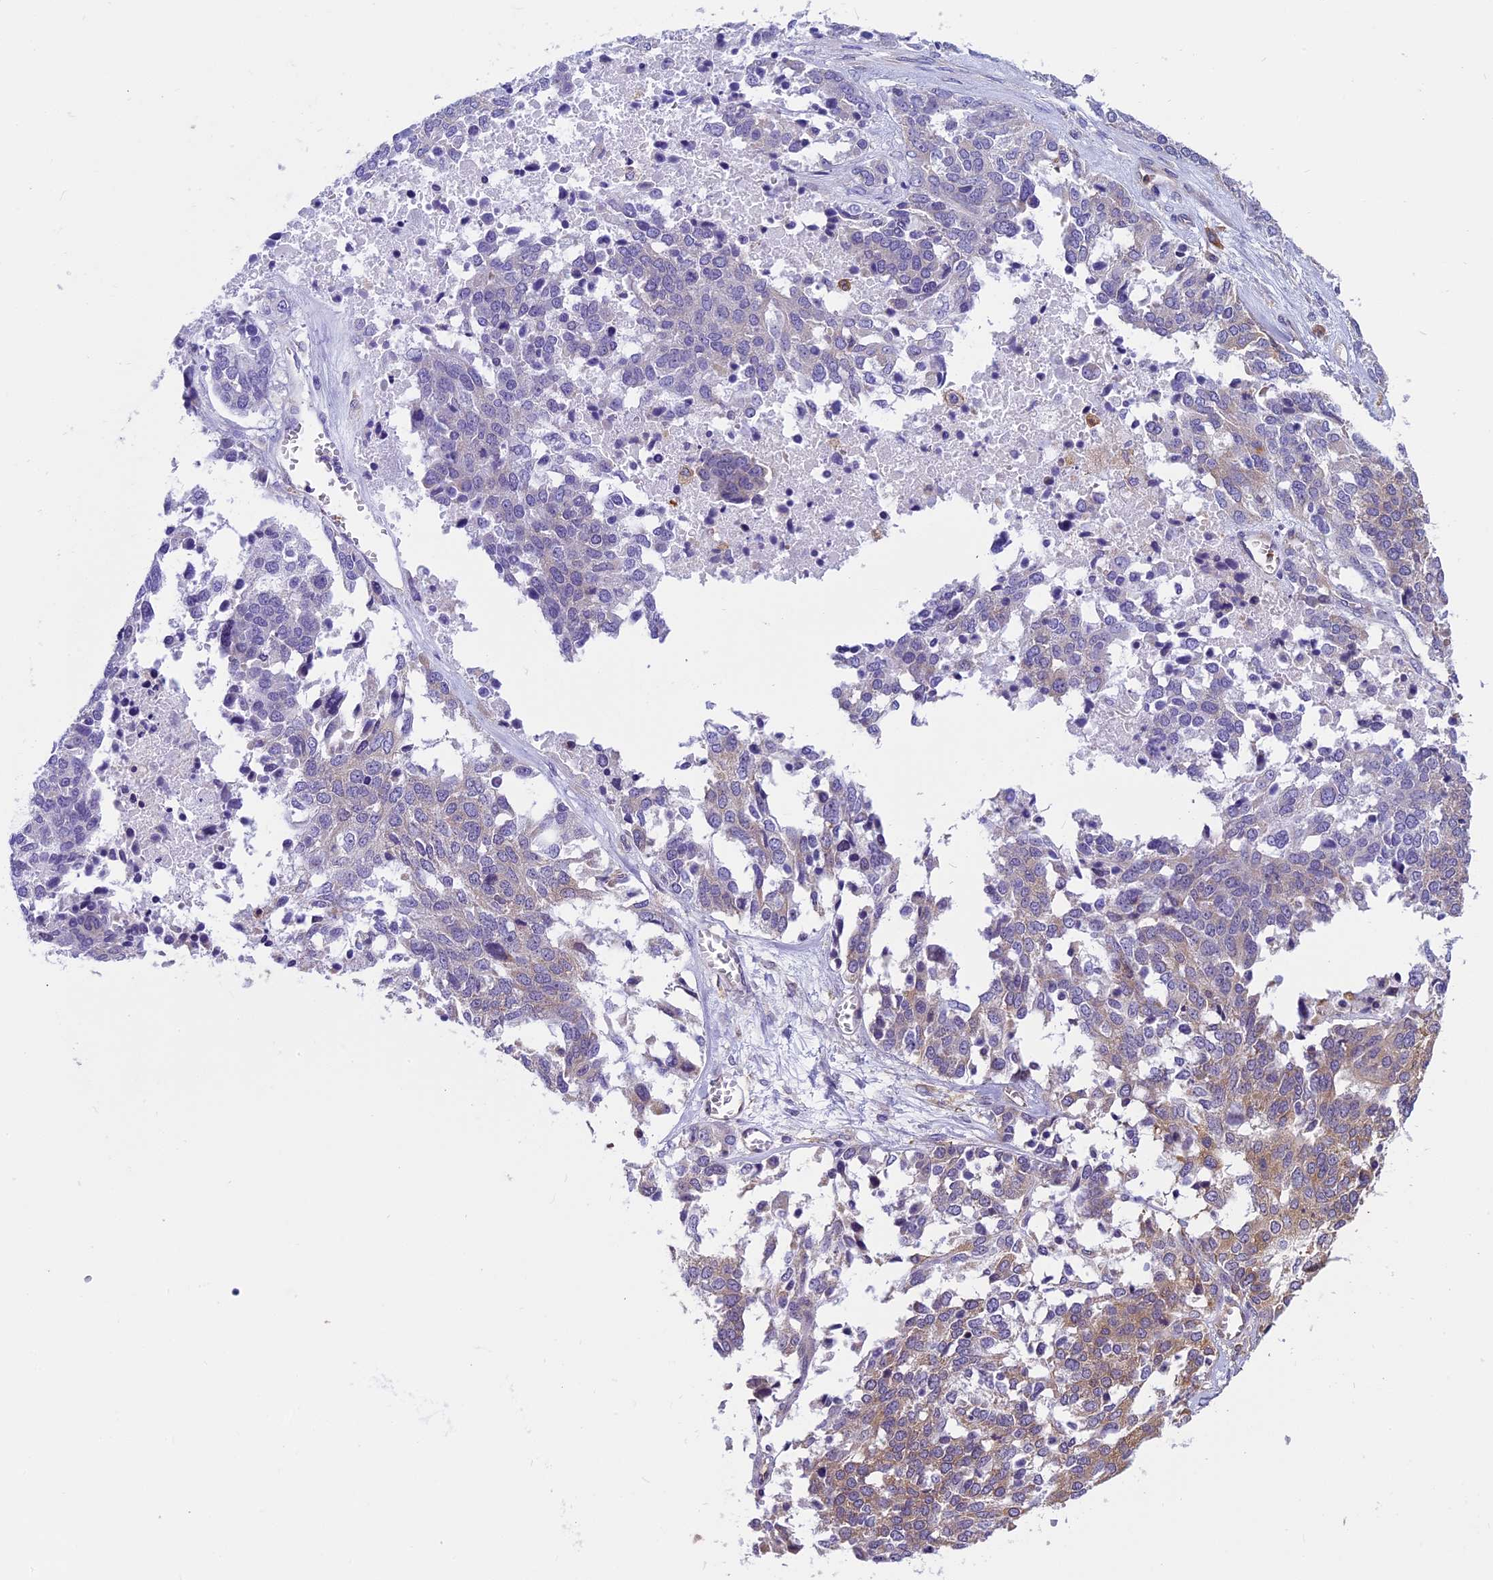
{"staining": {"intensity": "moderate", "quantity": "<25%", "location": "cytoplasmic/membranous"}, "tissue": "ovarian cancer", "cell_type": "Tumor cells", "image_type": "cancer", "snomed": [{"axis": "morphology", "description": "Cystadenocarcinoma, serous, NOS"}, {"axis": "topography", "description": "Ovary"}], "caption": "The photomicrograph exhibits immunohistochemical staining of ovarian cancer (serous cystadenocarcinoma). There is moderate cytoplasmic/membranous staining is present in about <25% of tumor cells.", "gene": "EHBP1L1", "patient": {"sex": "female", "age": 44}}